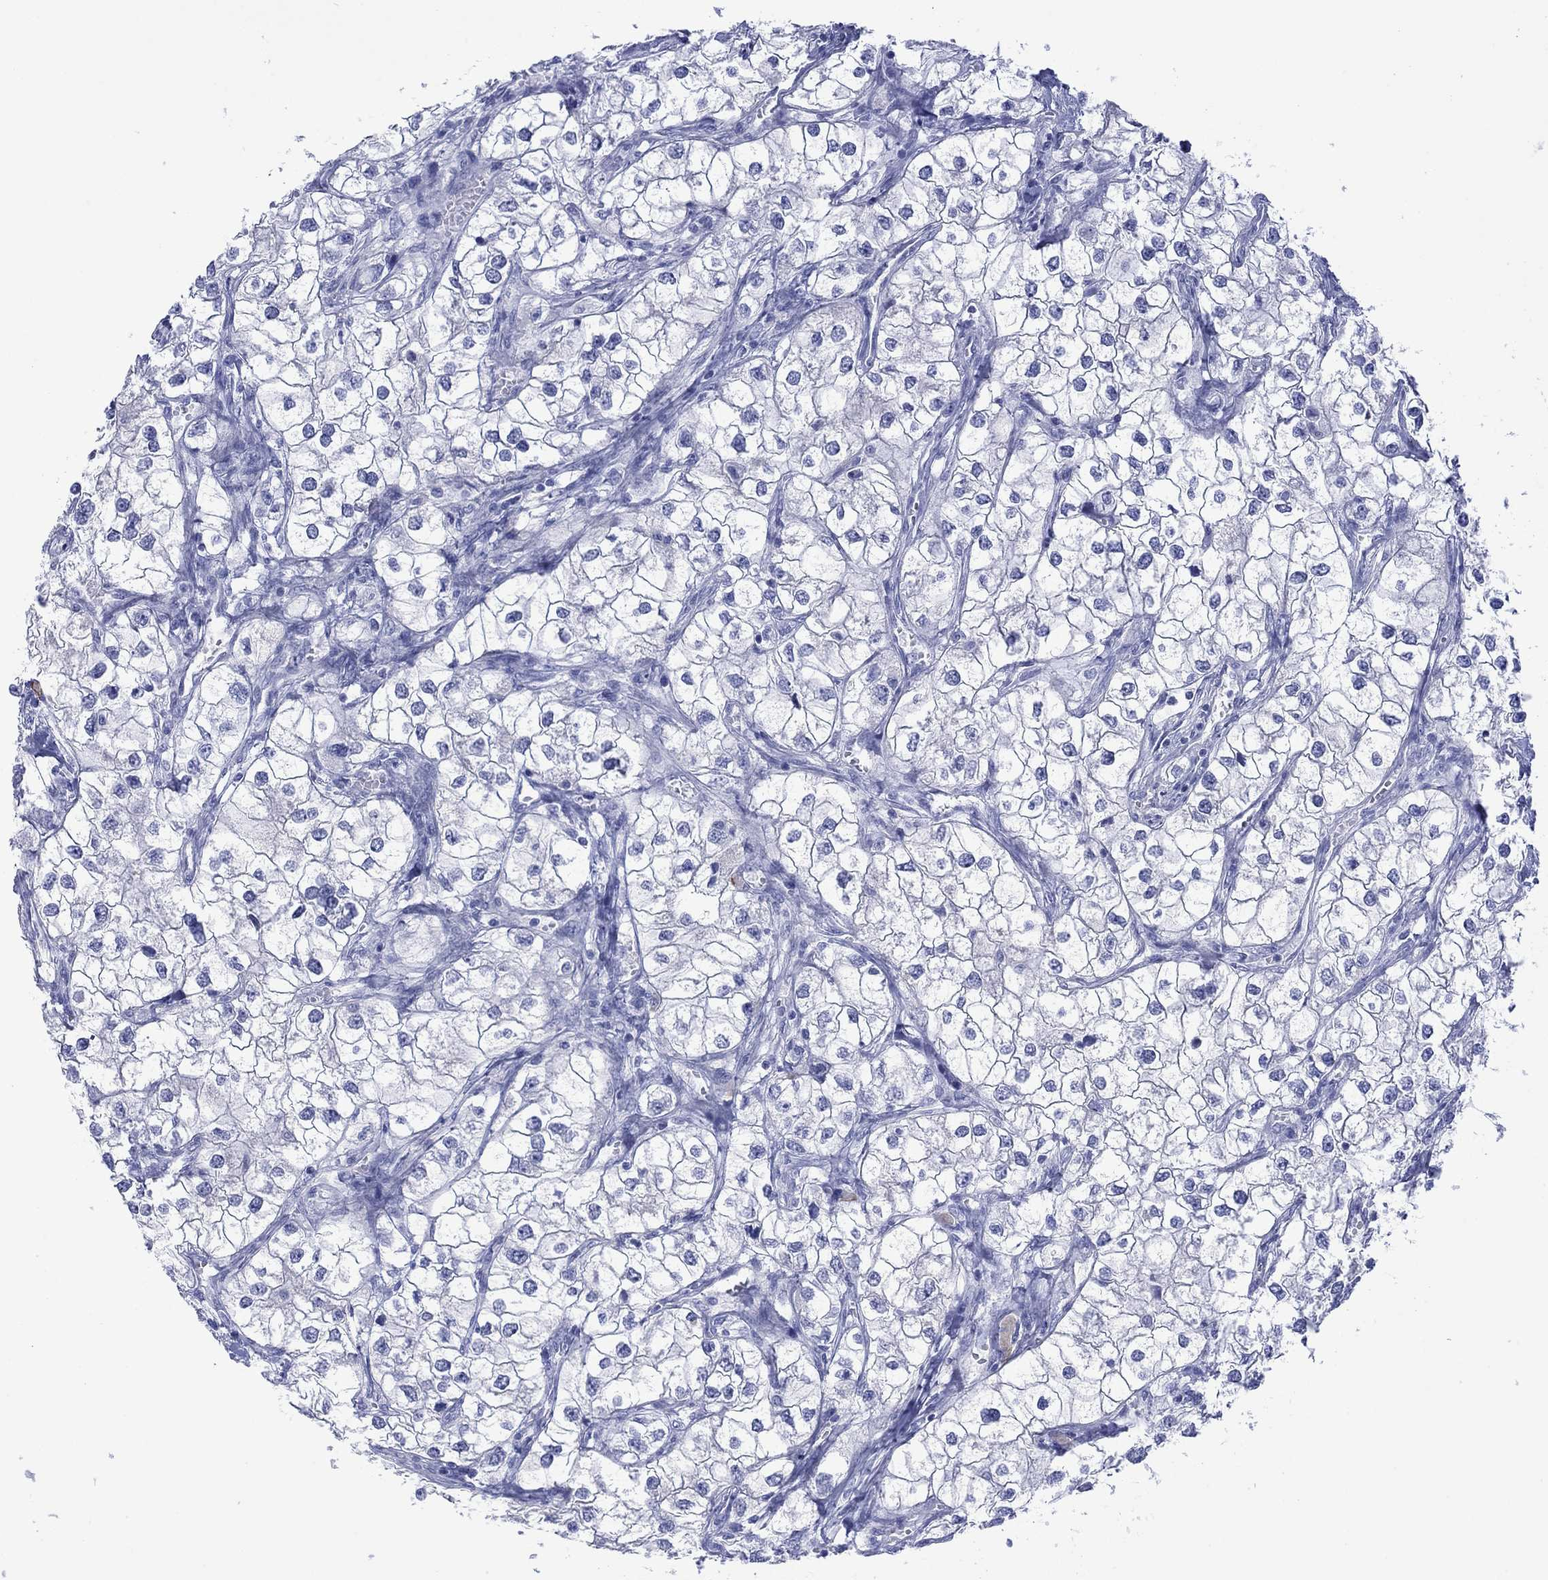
{"staining": {"intensity": "negative", "quantity": "none", "location": "none"}, "tissue": "renal cancer", "cell_type": "Tumor cells", "image_type": "cancer", "snomed": [{"axis": "morphology", "description": "Adenocarcinoma, NOS"}, {"axis": "topography", "description": "Kidney"}], "caption": "Tumor cells are negative for protein expression in human renal adenocarcinoma.", "gene": "MLANA", "patient": {"sex": "male", "age": 59}}